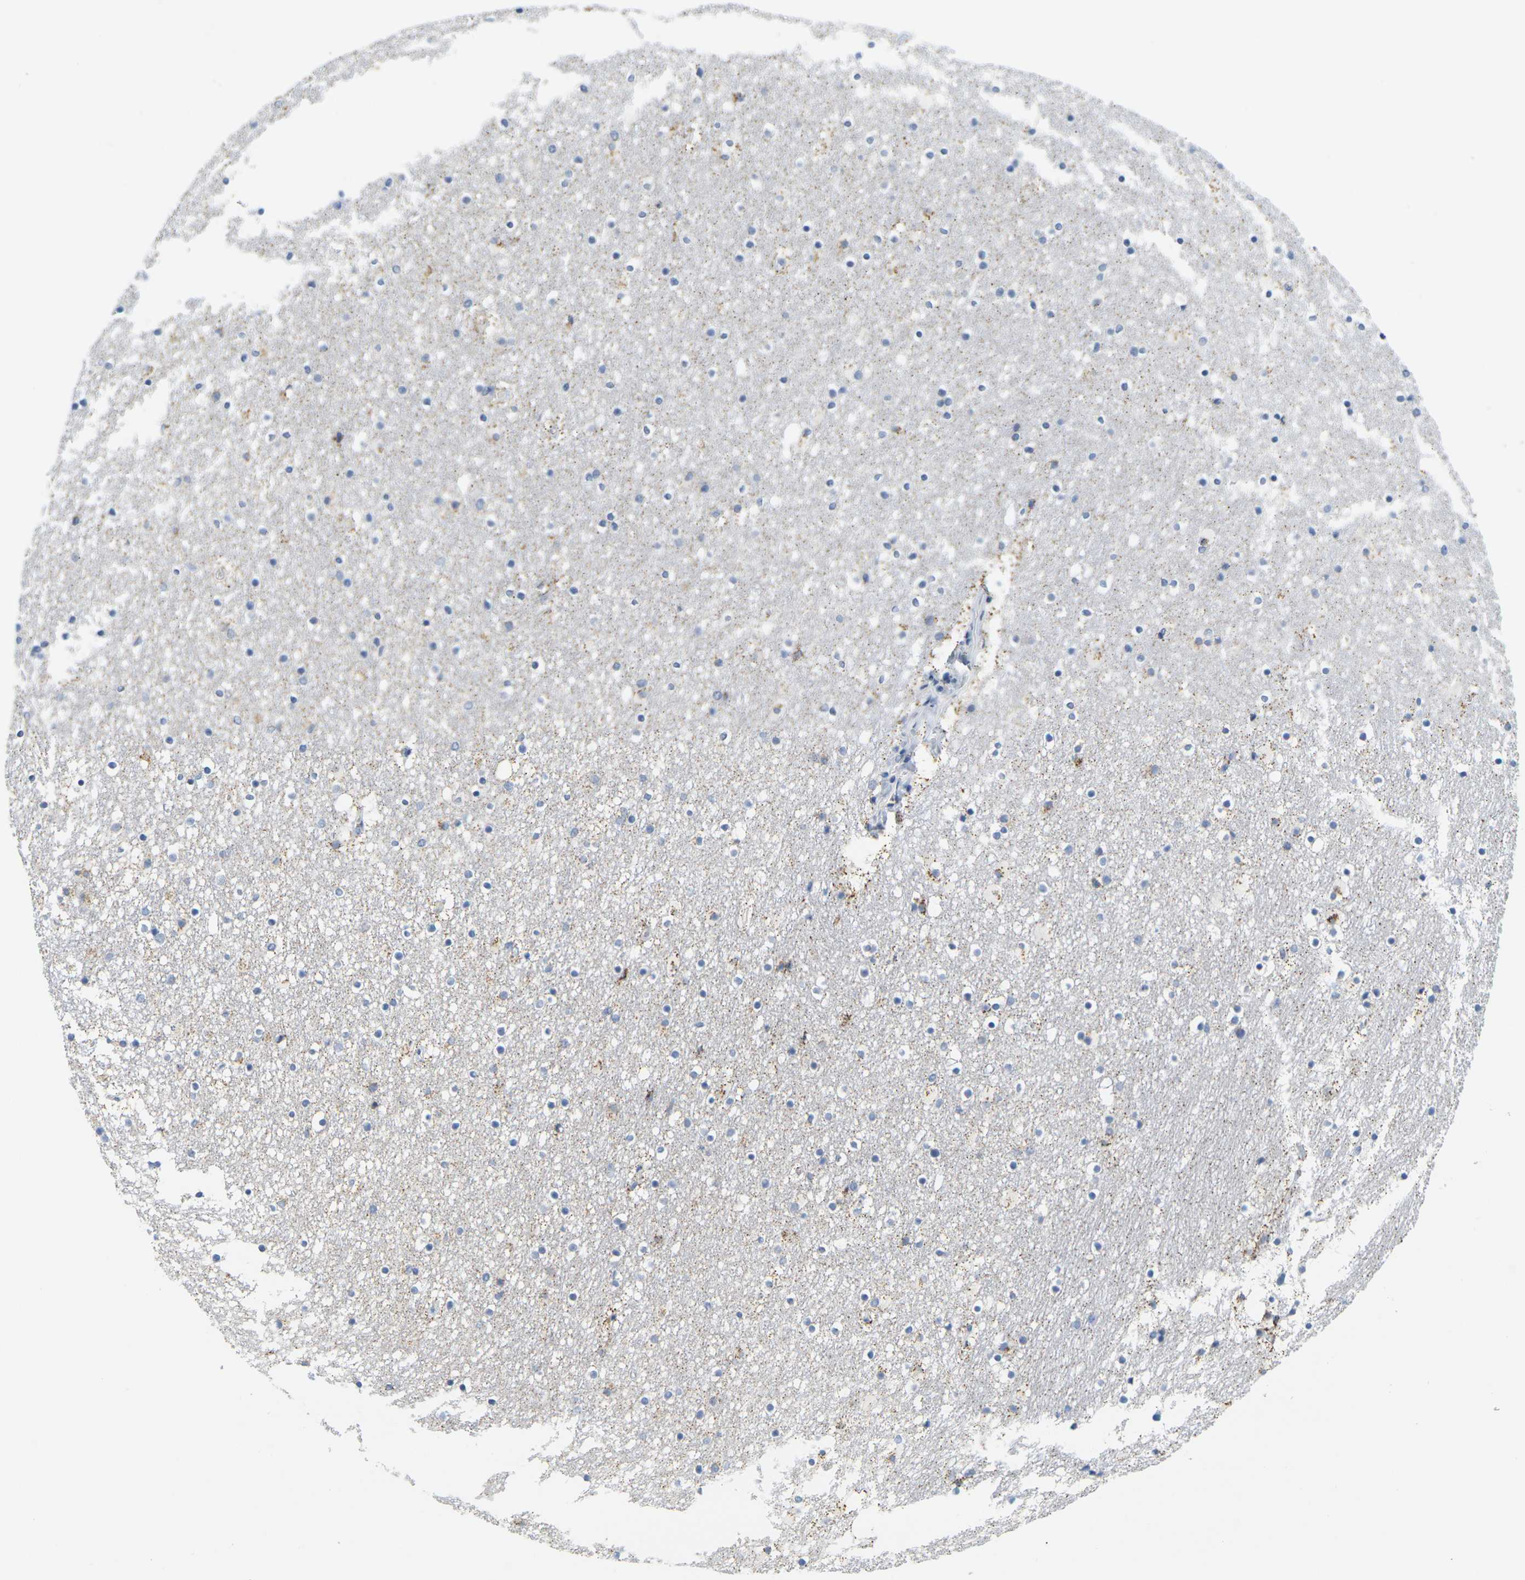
{"staining": {"intensity": "moderate", "quantity": "<25%", "location": "cytoplasmic/membranous"}, "tissue": "caudate", "cell_type": "Glial cells", "image_type": "normal", "snomed": [{"axis": "morphology", "description": "Normal tissue, NOS"}, {"axis": "topography", "description": "Lateral ventricle wall"}], "caption": "Immunohistochemical staining of normal human caudate displays low levels of moderate cytoplasmic/membranous expression in approximately <25% of glial cells. The protein is stained brown, and the nuclei are stained in blue (DAB (3,3'-diaminobenzidine) IHC with brightfield microscopy, high magnification).", "gene": "KLK5", "patient": {"sex": "male", "age": 45}}